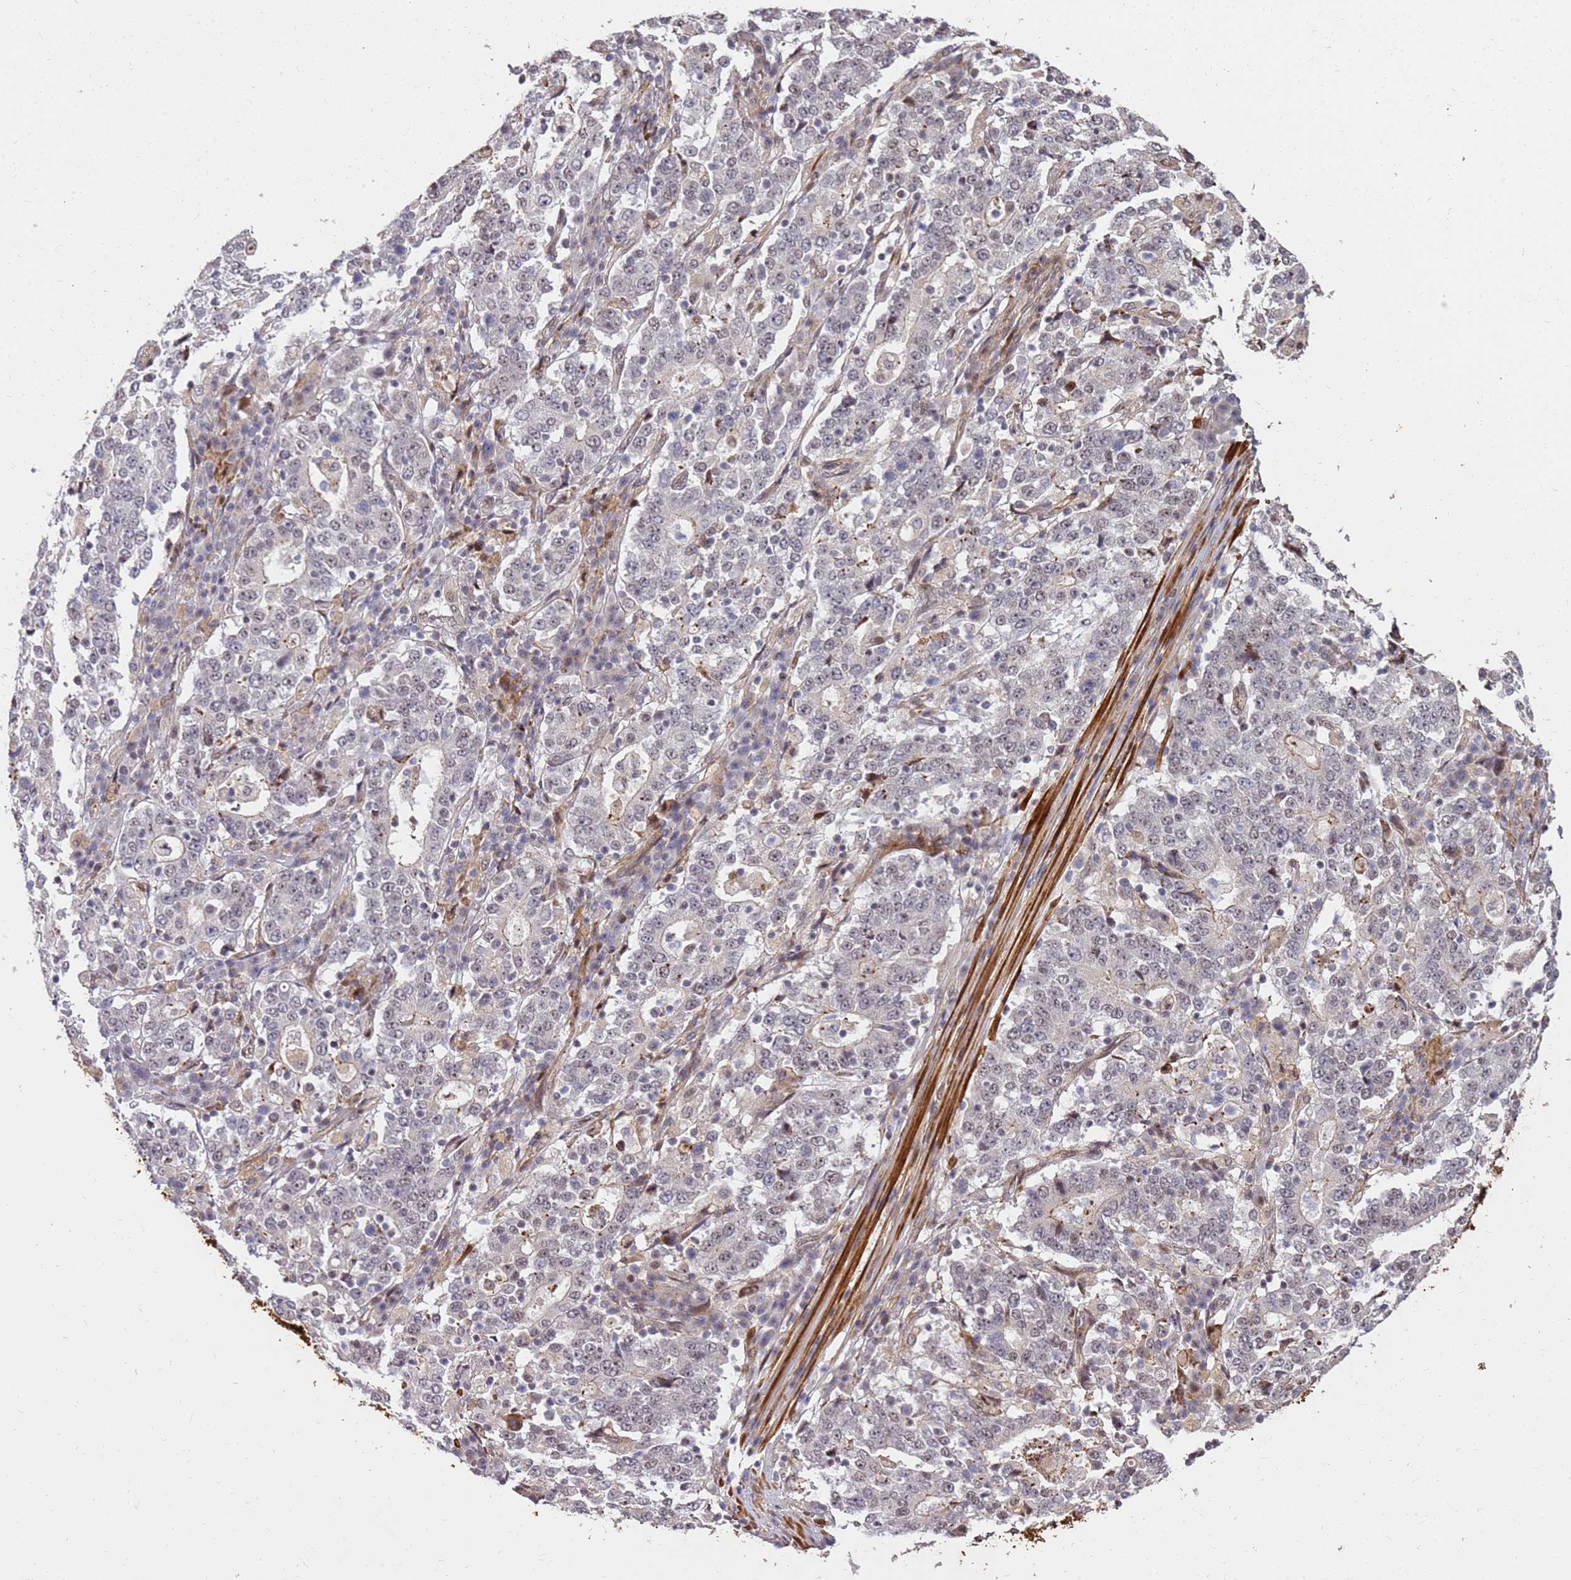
{"staining": {"intensity": "negative", "quantity": "none", "location": "none"}, "tissue": "stomach cancer", "cell_type": "Tumor cells", "image_type": "cancer", "snomed": [{"axis": "morphology", "description": "Adenocarcinoma, NOS"}, {"axis": "topography", "description": "Stomach"}], "caption": "Stomach cancer stained for a protein using immunohistochemistry (IHC) exhibits no positivity tumor cells.", "gene": "ST18", "patient": {"sex": "male", "age": 59}}